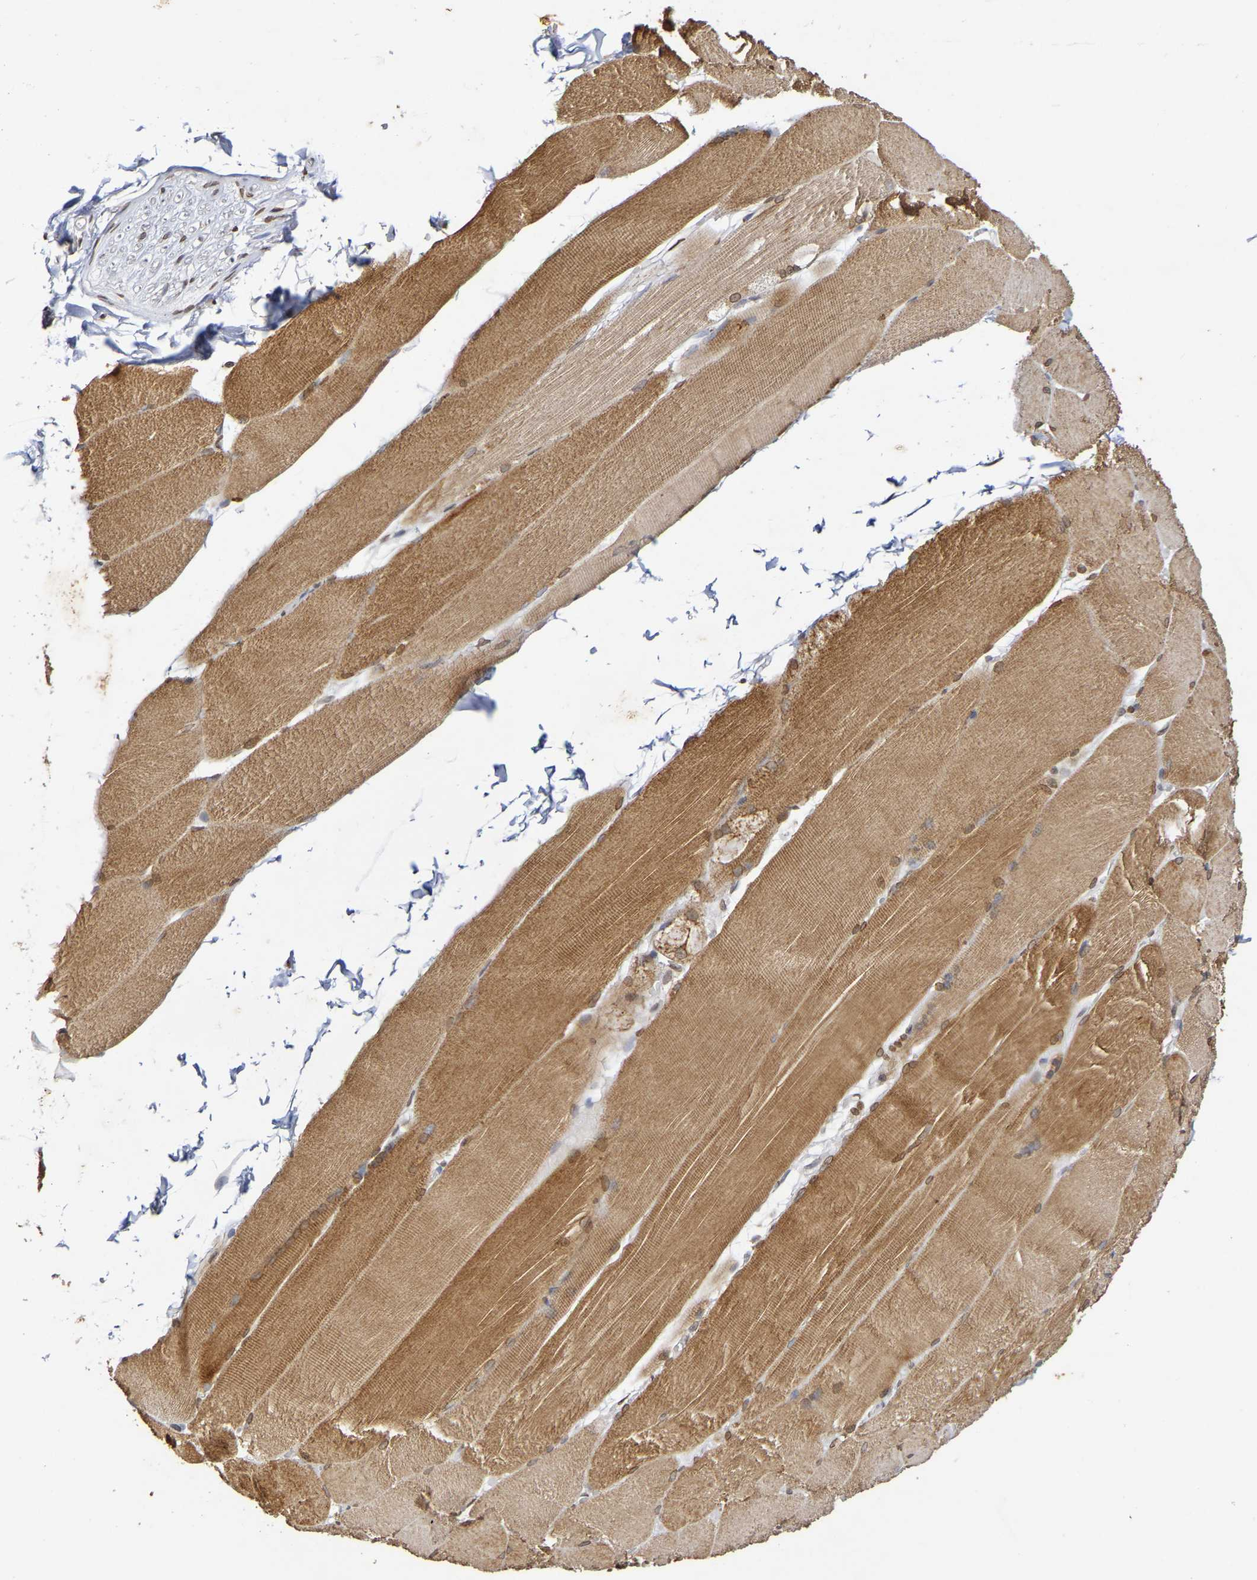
{"staining": {"intensity": "moderate", "quantity": ">75%", "location": "cytoplasmic/membranous,nuclear"}, "tissue": "skeletal muscle", "cell_type": "Myocytes", "image_type": "normal", "snomed": [{"axis": "morphology", "description": "Normal tissue, NOS"}, {"axis": "topography", "description": "Skin"}, {"axis": "topography", "description": "Skeletal muscle"}], "caption": "High-power microscopy captured an IHC image of normal skeletal muscle, revealing moderate cytoplasmic/membranous,nuclear positivity in approximately >75% of myocytes. (Stains: DAB (3,3'-diaminobenzidine) in brown, nuclei in blue, Microscopy: brightfield microscopy at high magnification).", "gene": "ATF4", "patient": {"sex": "male", "age": 83}}